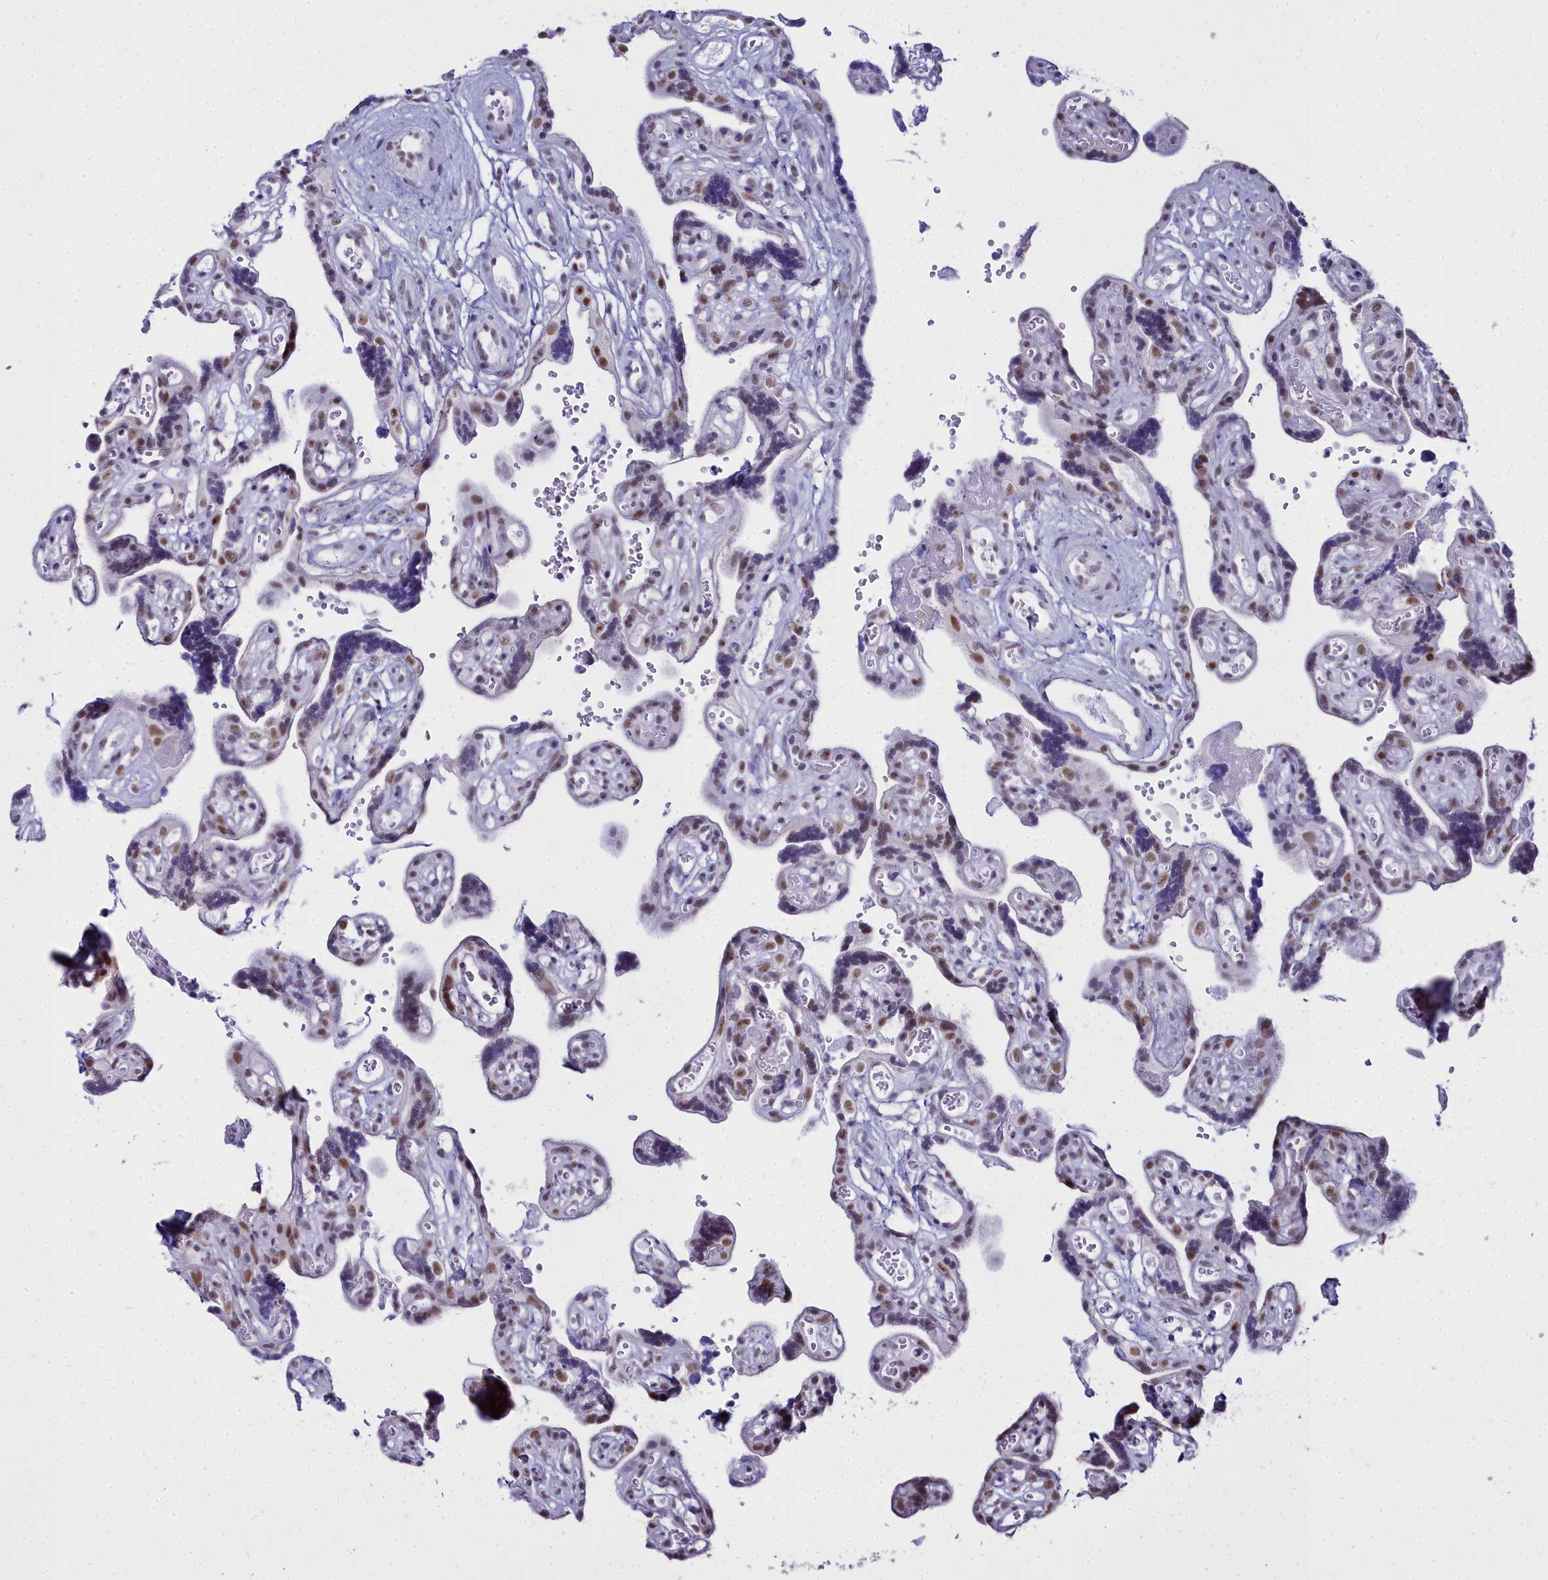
{"staining": {"intensity": "moderate", "quantity": ">75%", "location": "nuclear"}, "tissue": "placenta", "cell_type": "Trophoblastic cells", "image_type": "normal", "snomed": [{"axis": "morphology", "description": "Normal tissue, NOS"}, {"axis": "topography", "description": "Placenta"}], "caption": "Placenta stained with a brown dye demonstrates moderate nuclear positive staining in about >75% of trophoblastic cells.", "gene": "RBM12", "patient": {"sex": "female", "age": 30}}